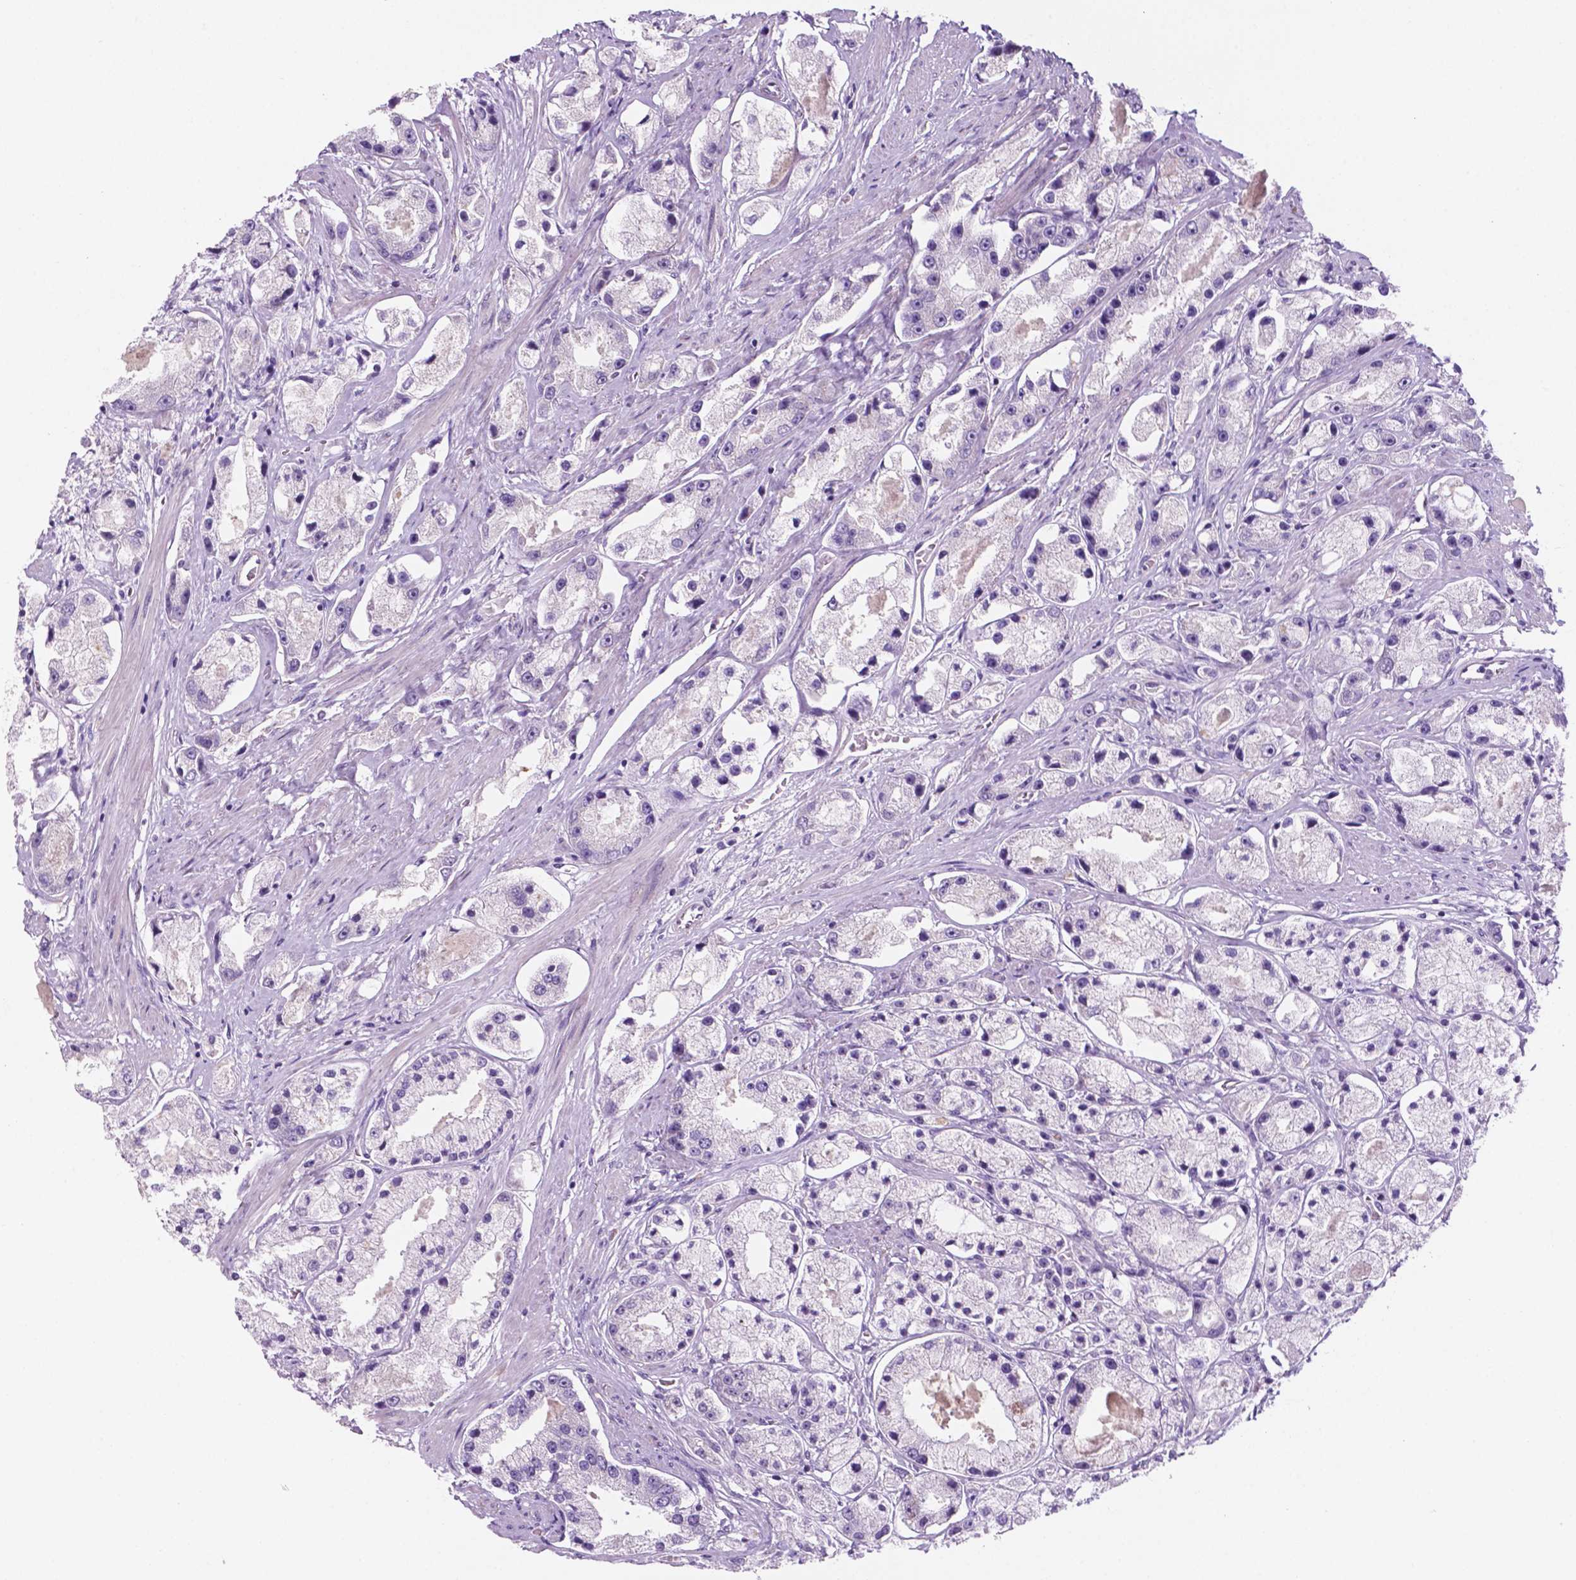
{"staining": {"intensity": "negative", "quantity": "none", "location": "none"}, "tissue": "prostate cancer", "cell_type": "Tumor cells", "image_type": "cancer", "snomed": [{"axis": "morphology", "description": "Adenocarcinoma, High grade"}, {"axis": "topography", "description": "Prostate"}], "caption": "Human high-grade adenocarcinoma (prostate) stained for a protein using IHC exhibits no positivity in tumor cells.", "gene": "FAM50B", "patient": {"sex": "male", "age": 67}}